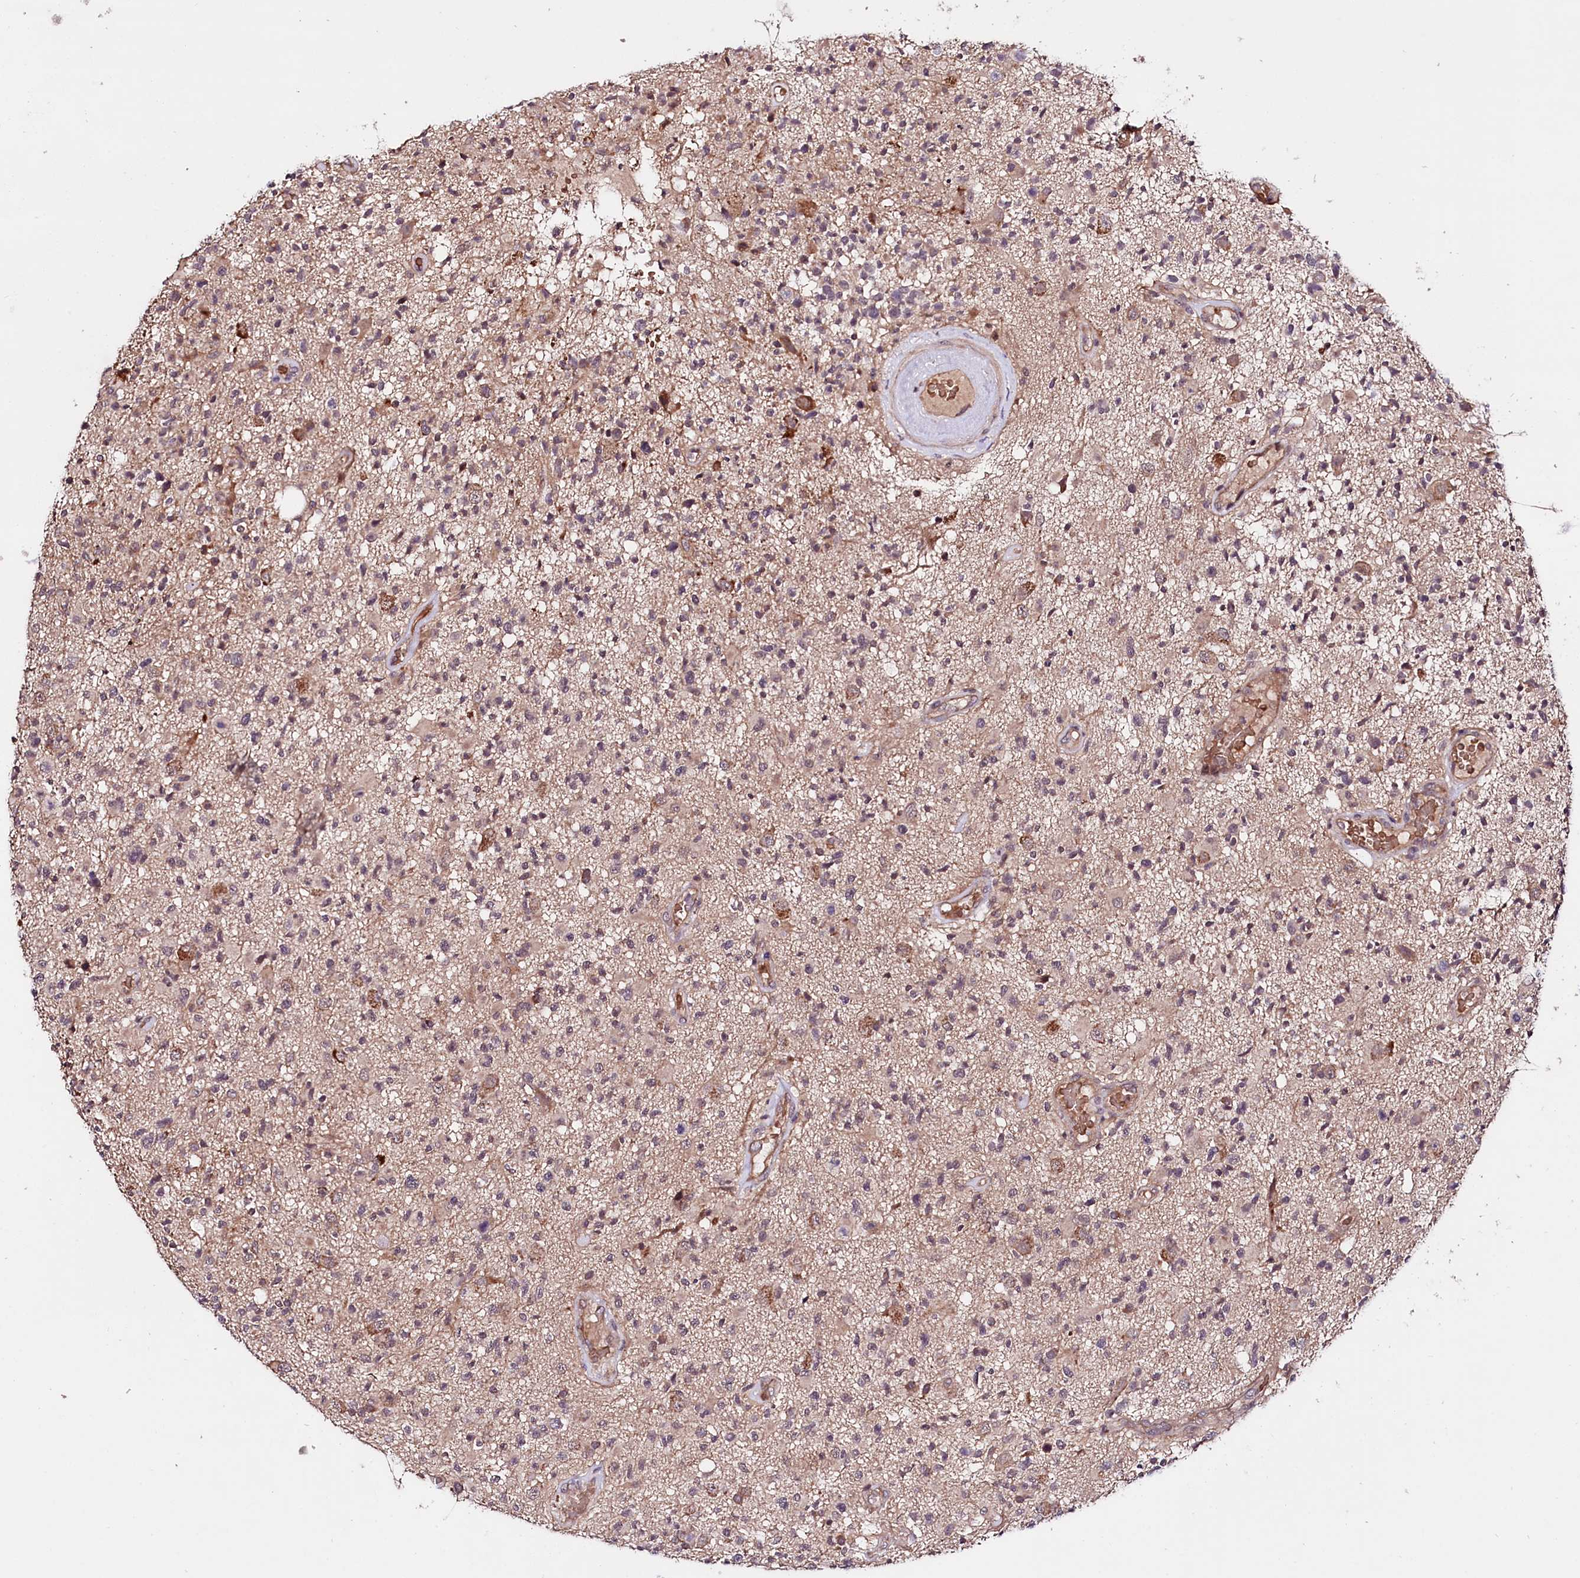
{"staining": {"intensity": "moderate", "quantity": "<25%", "location": "cytoplasmic/membranous"}, "tissue": "glioma", "cell_type": "Tumor cells", "image_type": "cancer", "snomed": [{"axis": "morphology", "description": "Glioma, malignant, High grade"}, {"axis": "morphology", "description": "Glioblastoma, NOS"}, {"axis": "topography", "description": "Brain"}], "caption": "The photomicrograph demonstrates staining of glioma, revealing moderate cytoplasmic/membranous protein positivity (brown color) within tumor cells.", "gene": "TAFAZZIN", "patient": {"sex": "male", "age": 60}}